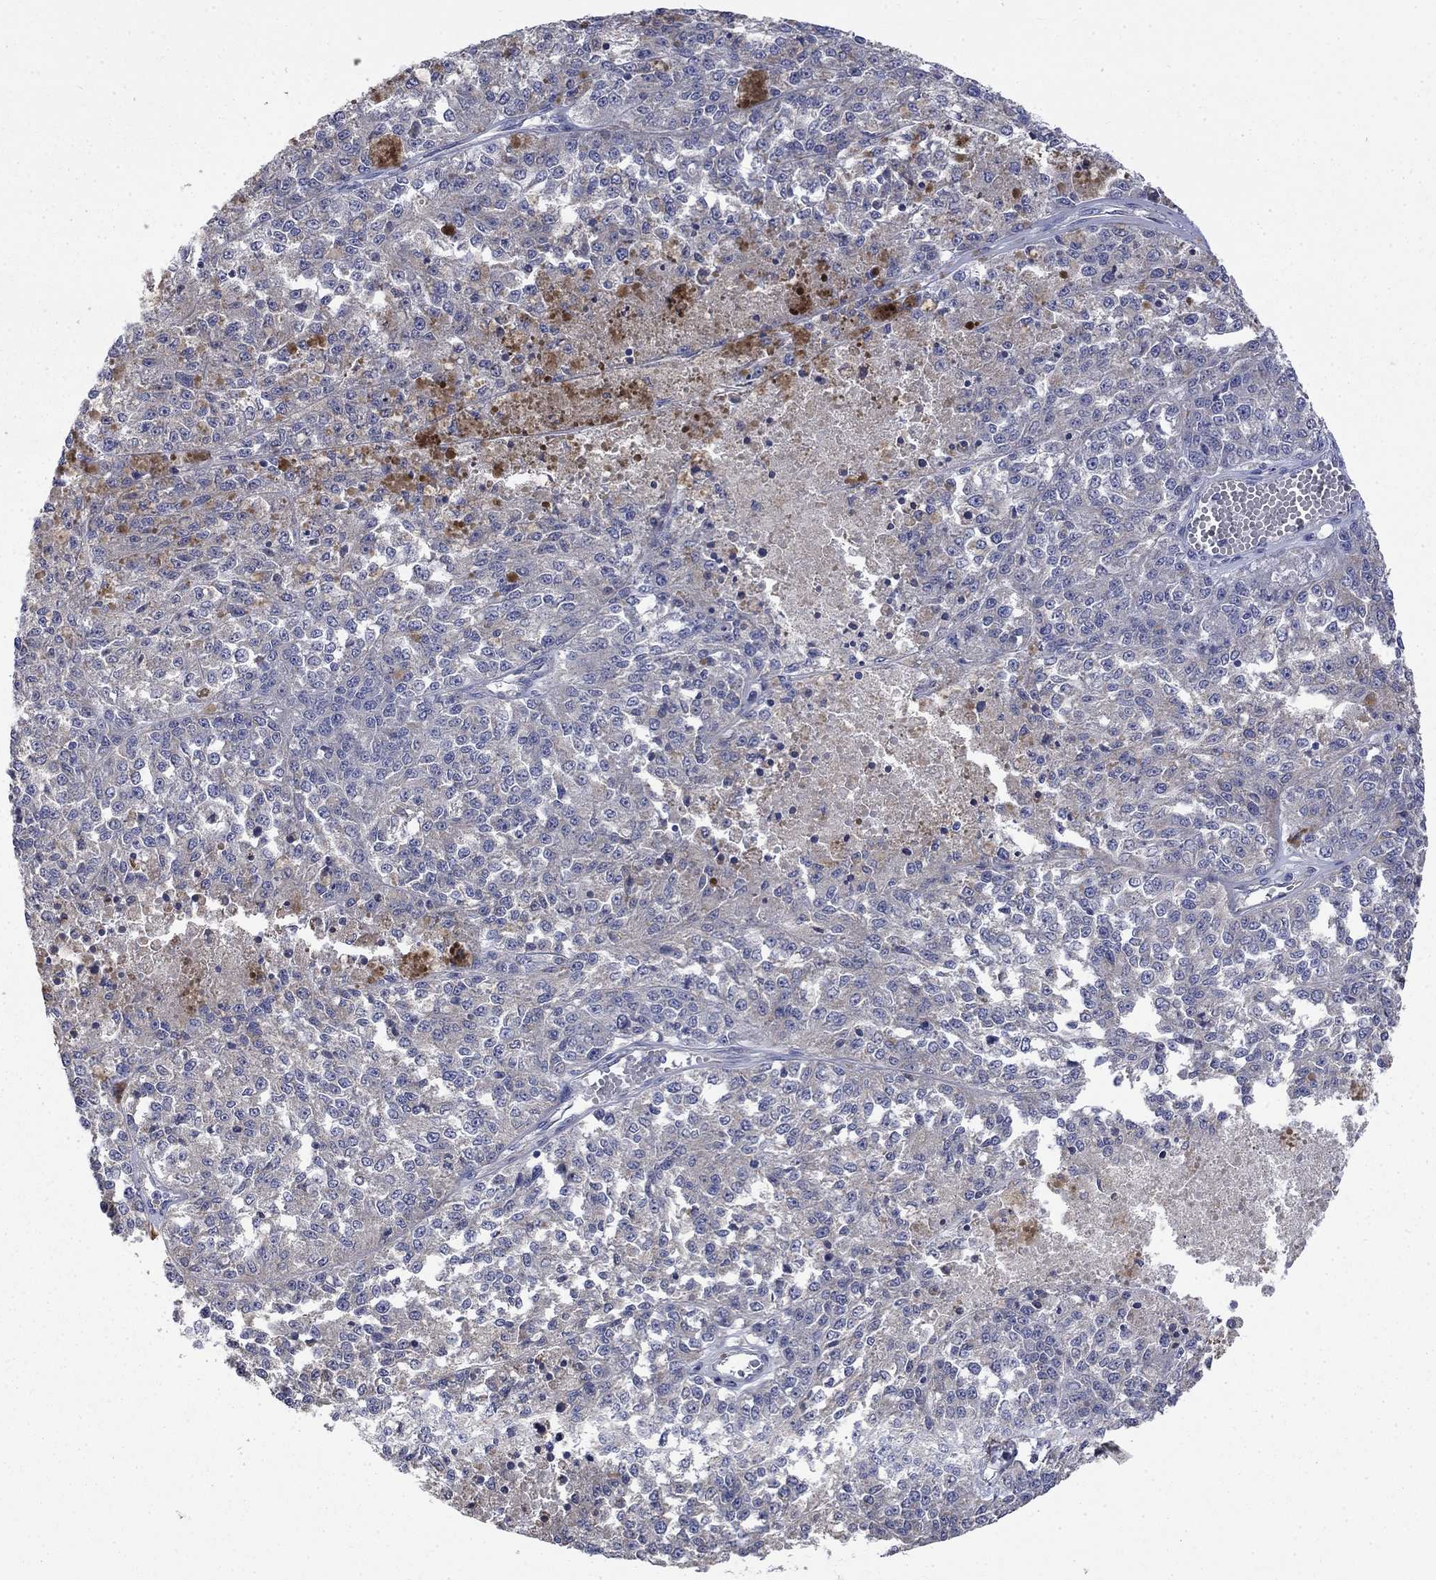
{"staining": {"intensity": "negative", "quantity": "none", "location": "none"}, "tissue": "melanoma", "cell_type": "Tumor cells", "image_type": "cancer", "snomed": [{"axis": "morphology", "description": "Malignant melanoma, Metastatic site"}, {"axis": "topography", "description": "Lymph node"}], "caption": "A histopathology image of human malignant melanoma (metastatic site) is negative for staining in tumor cells.", "gene": "CAMKK2", "patient": {"sex": "female", "age": 64}}